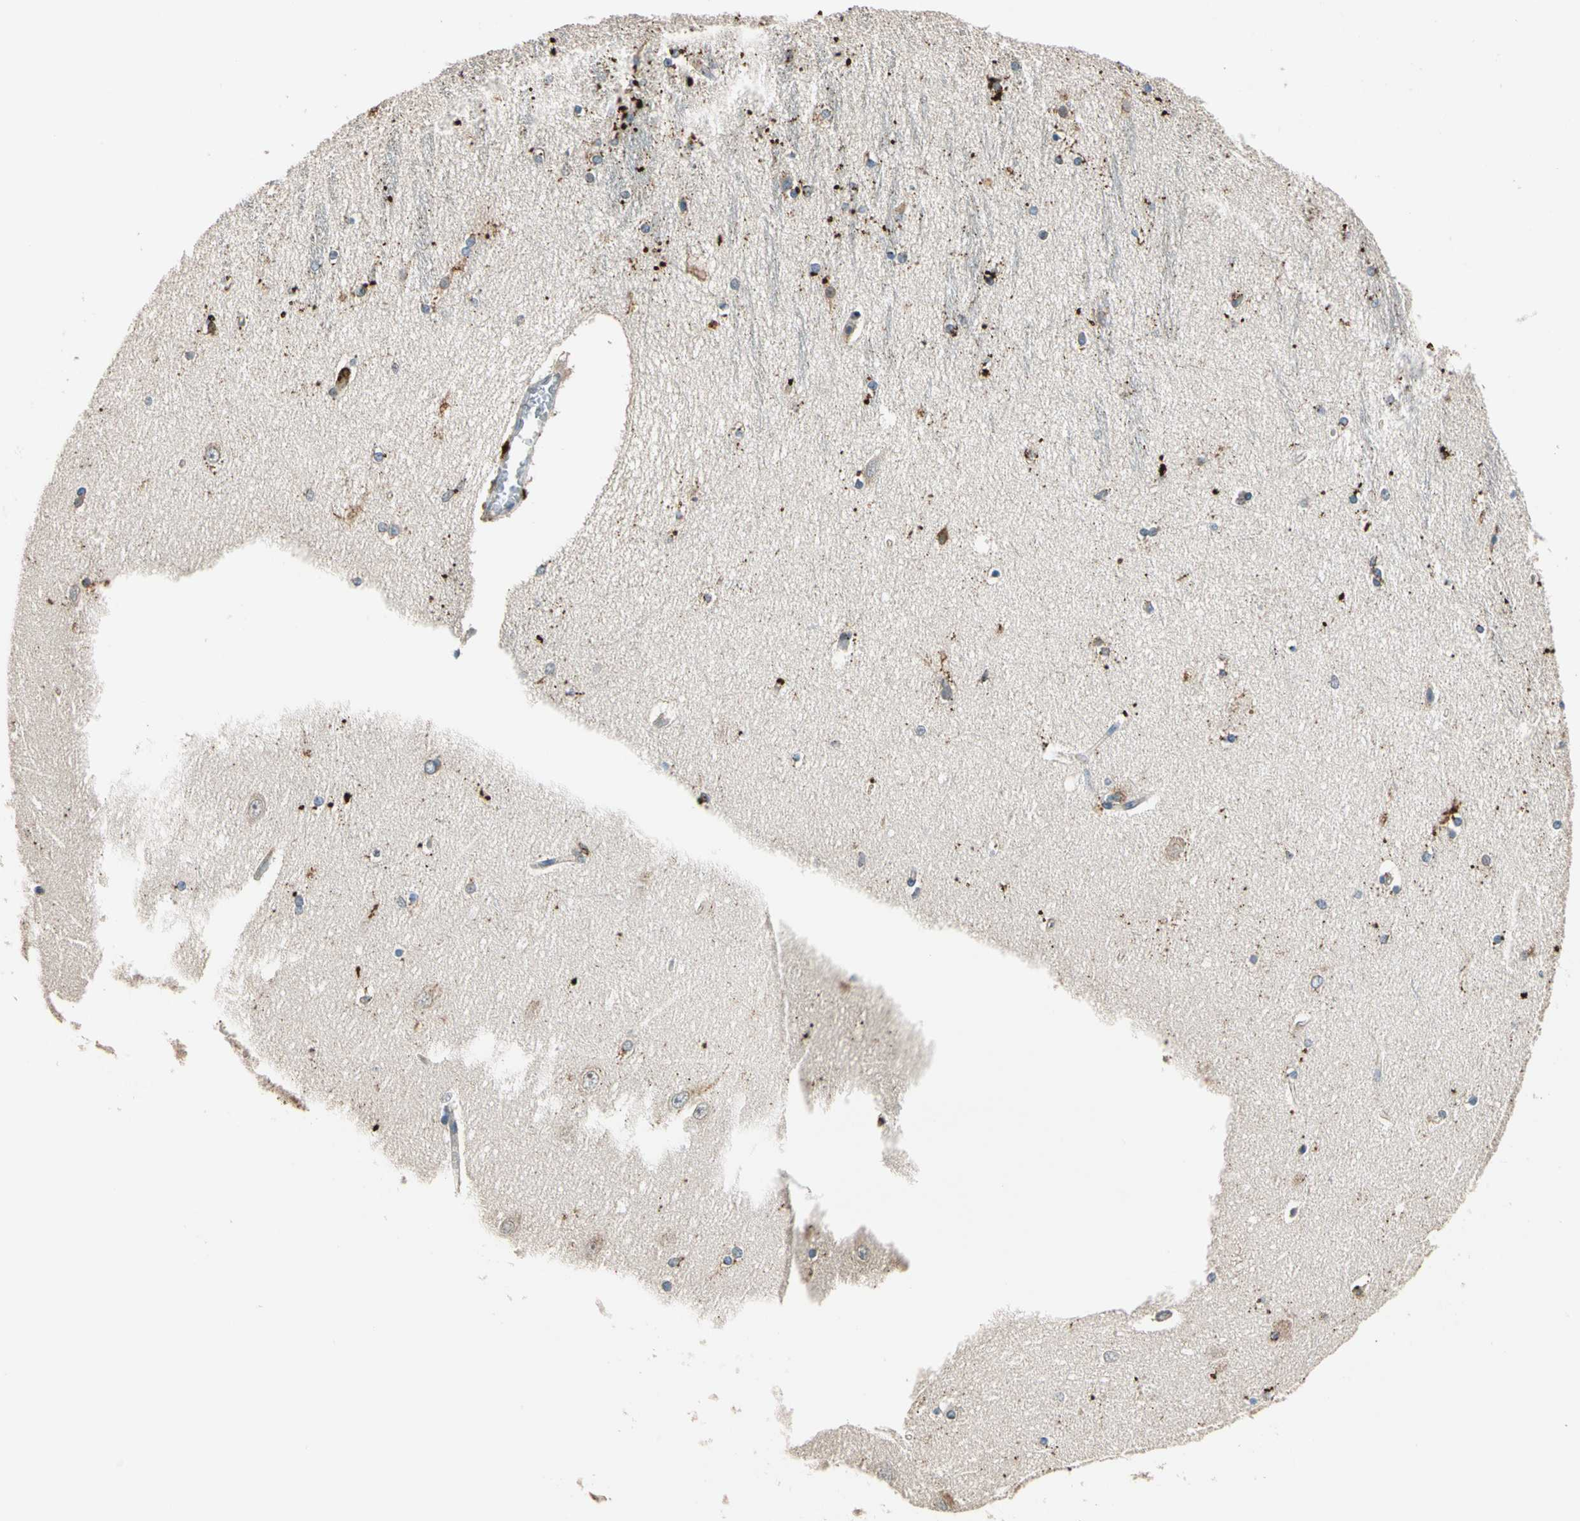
{"staining": {"intensity": "strong", "quantity": "25%-75%", "location": "cytoplasmic/membranous"}, "tissue": "hippocampus", "cell_type": "Glial cells", "image_type": "normal", "snomed": [{"axis": "morphology", "description": "Normal tissue, NOS"}, {"axis": "topography", "description": "Hippocampus"}], "caption": "Benign hippocampus was stained to show a protein in brown. There is high levels of strong cytoplasmic/membranous staining in approximately 25%-75% of glial cells.", "gene": "GM2A", "patient": {"sex": "female", "age": 54}}